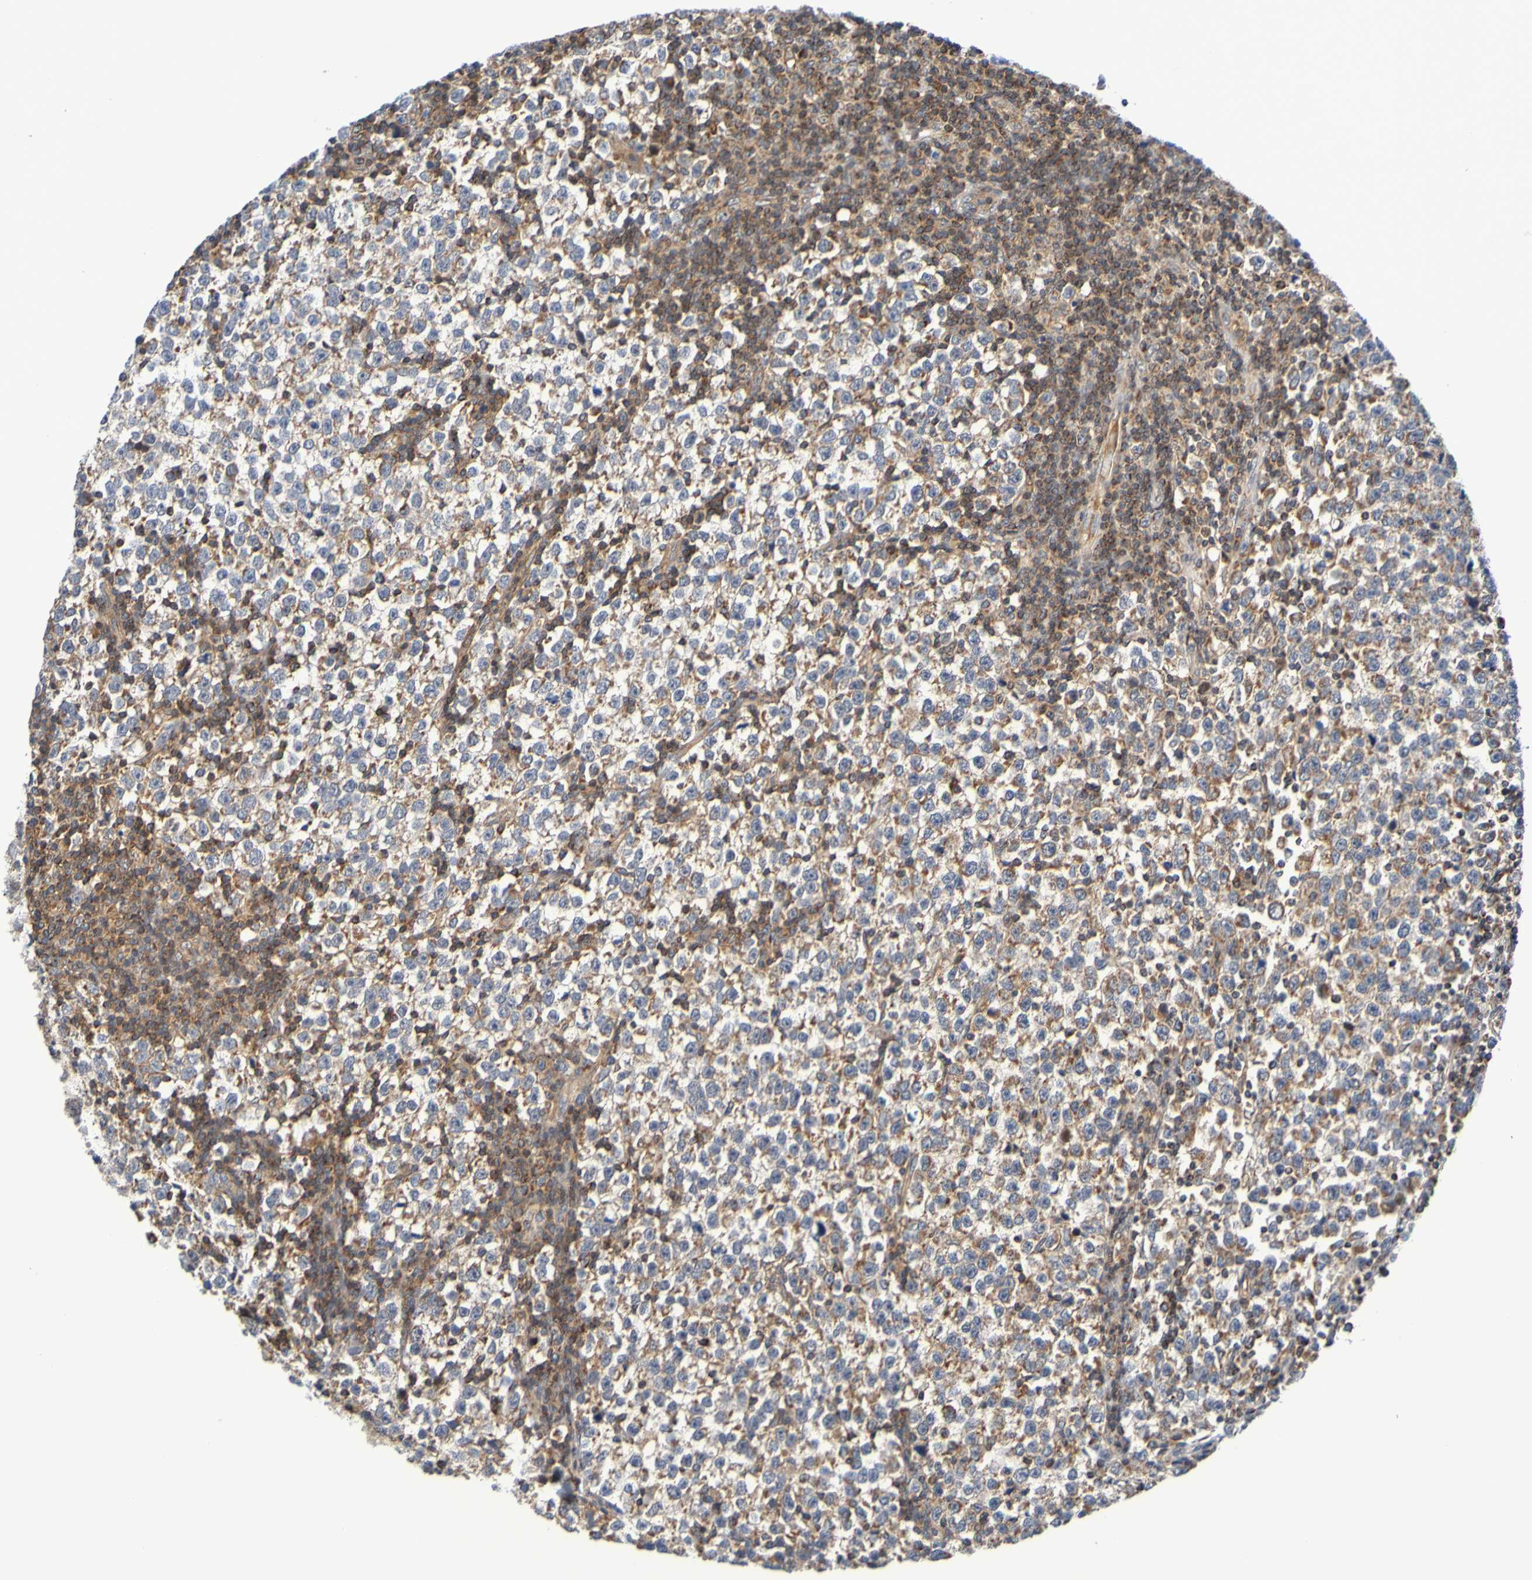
{"staining": {"intensity": "moderate", "quantity": "25%-75%", "location": "cytoplasmic/membranous"}, "tissue": "testis cancer", "cell_type": "Tumor cells", "image_type": "cancer", "snomed": [{"axis": "morphology", "description": "Seminoma, NOS"}, {"axis": "topography", "description": "Testis"}], "caption": "Protein expression analysis of seminoma (testis) displays moderate cytoplasmic/membranous staining in approximately 25%-75% of tumor cells.", "gene": "CCDC51", "patient": {"sex": "male", "age": 43}}